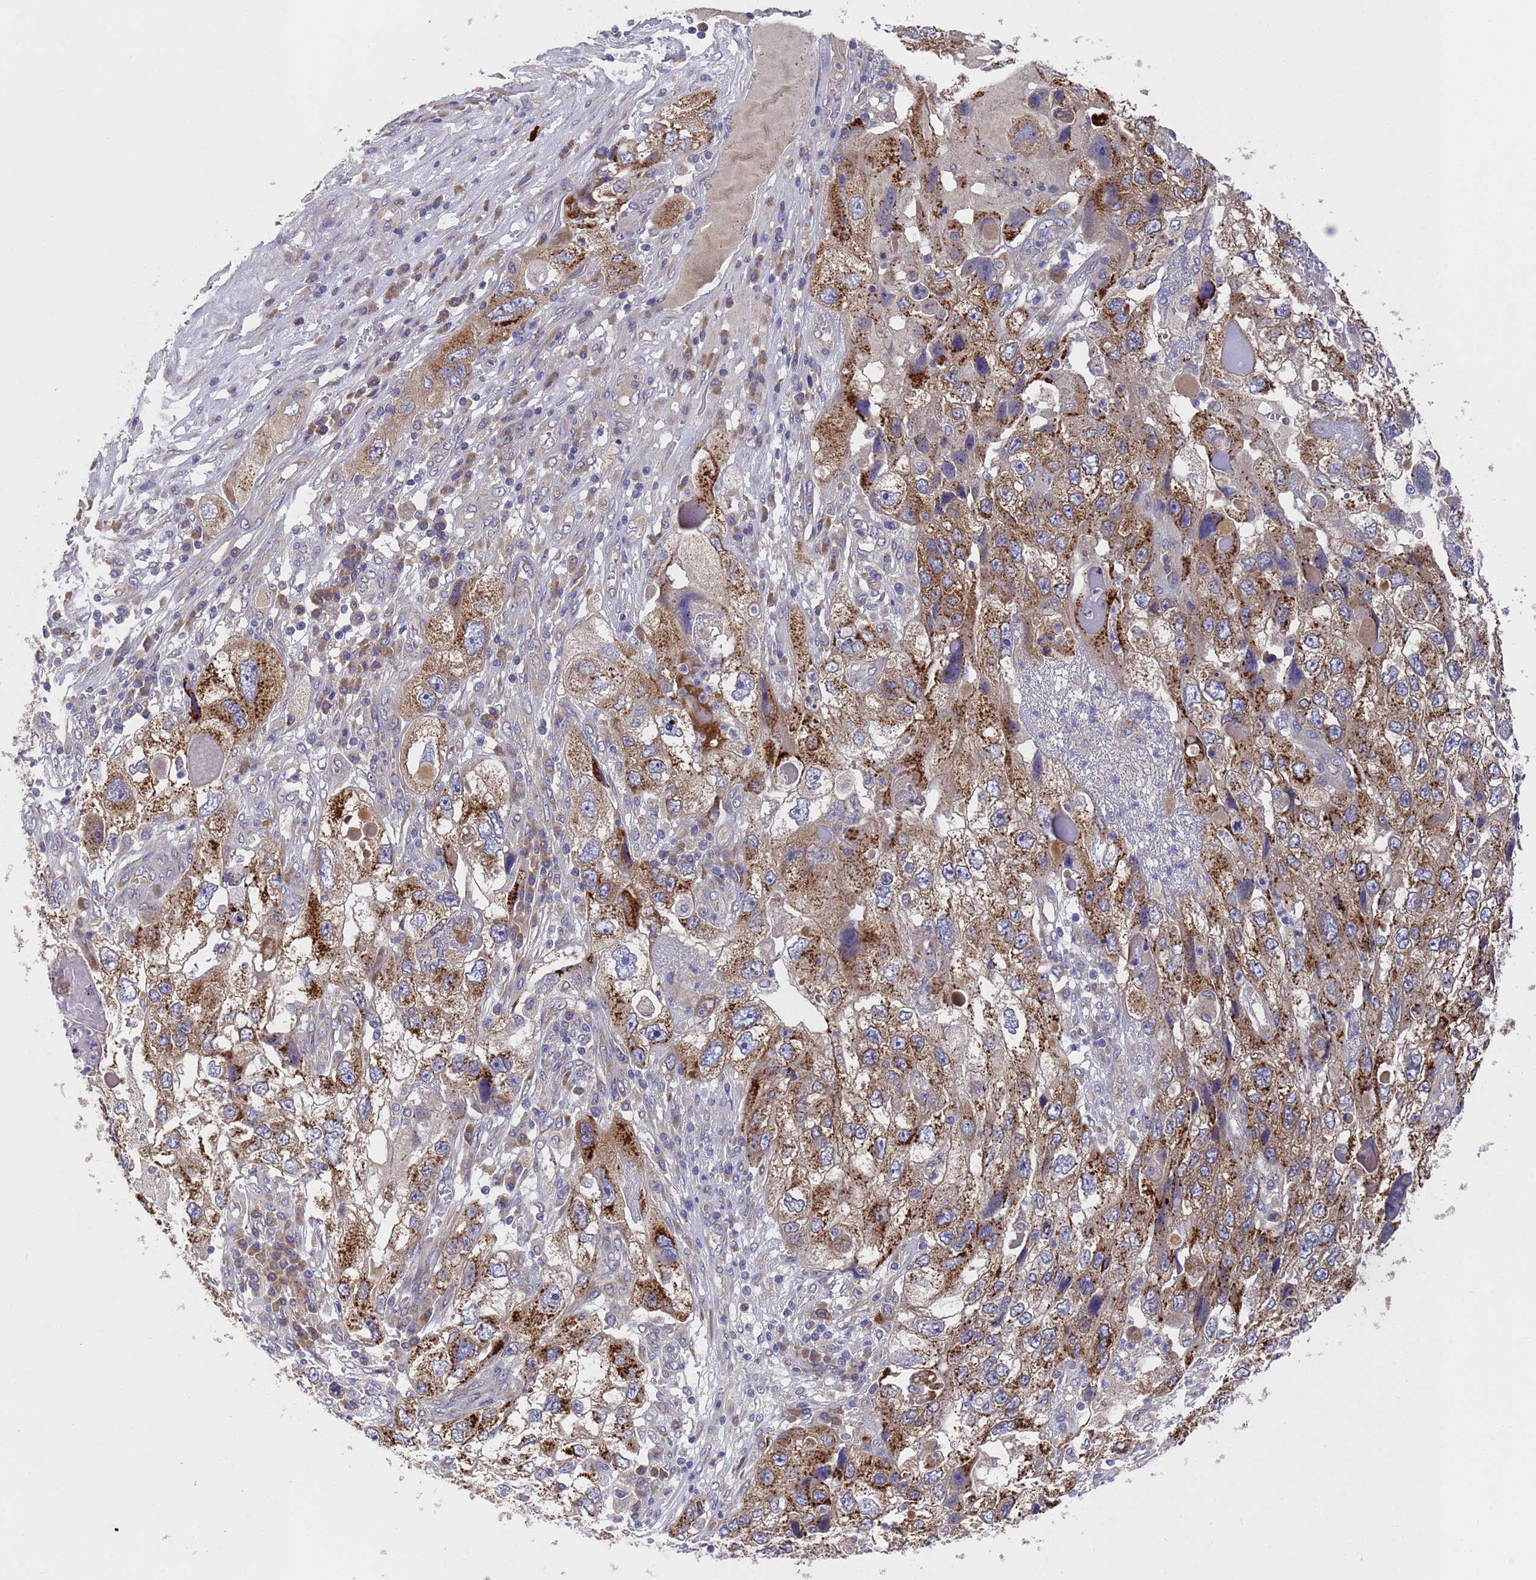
{"staining": {"intensity": "strong", "quantity": ">75%", "location": "cytoplasmic/membranous"}, "tissue": "endometrial cancer", "cell_type": "Tumor cells", "image_type": "cancer", "snomed": [{"axis": "morphology", "description": "Adenocarcinoma, NOS"}, {"axis": "topography", "description": "Endometrium"}], "caption": "Adenocarcinoma (endometrial) stained with immunohistochemistry (IHC) displays strong cytoplasmic/membranous expression in approximately >75% of tumor cells.", "gene": "DCAF12L2", "patient": {"sex": "female", "age": 49}}